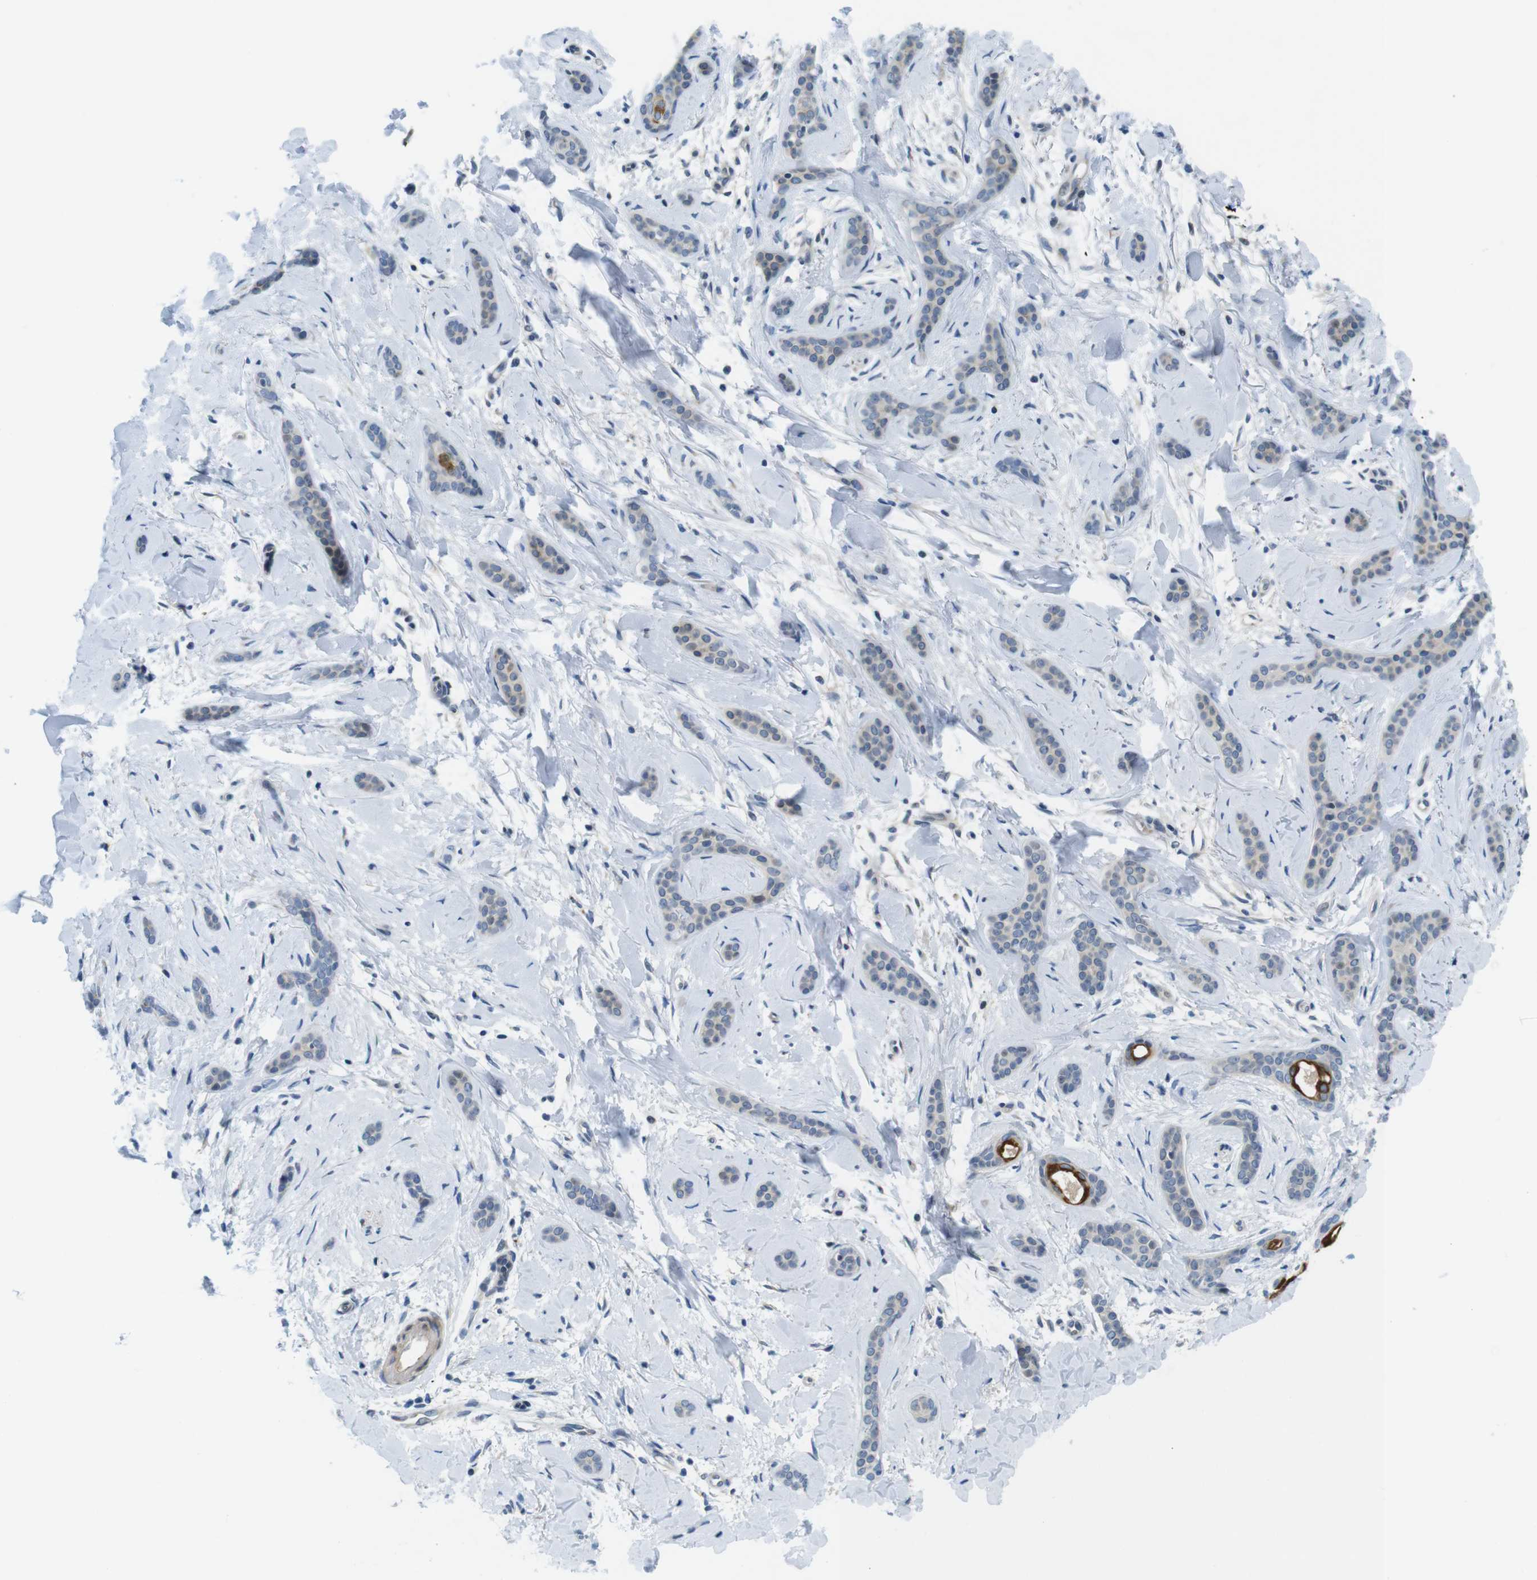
{"staining": {"intensity": "negative", "quantity": "none", "location": "none"}, "tissue": "skin cancer", "cell_type": "Tumor cells", "image_type": "cancer", "snomed": [{"axis": "morphology", "description": "Basal cell carcinoma"}, {"axis": "morphology", "description": "Adnexal tumor, benign"}, {"axis": "topography", "description": "Skin"}], "caption": "This is a photomicrograph of immunohistochemistry (IHC) staining of skin cancer (benign adnexal tumor), which shows no expression in tumor cells. Nuclei are stained in blue.", "gene": "ZDHHC3", "patient": {"sex": "female", "age": 42}}